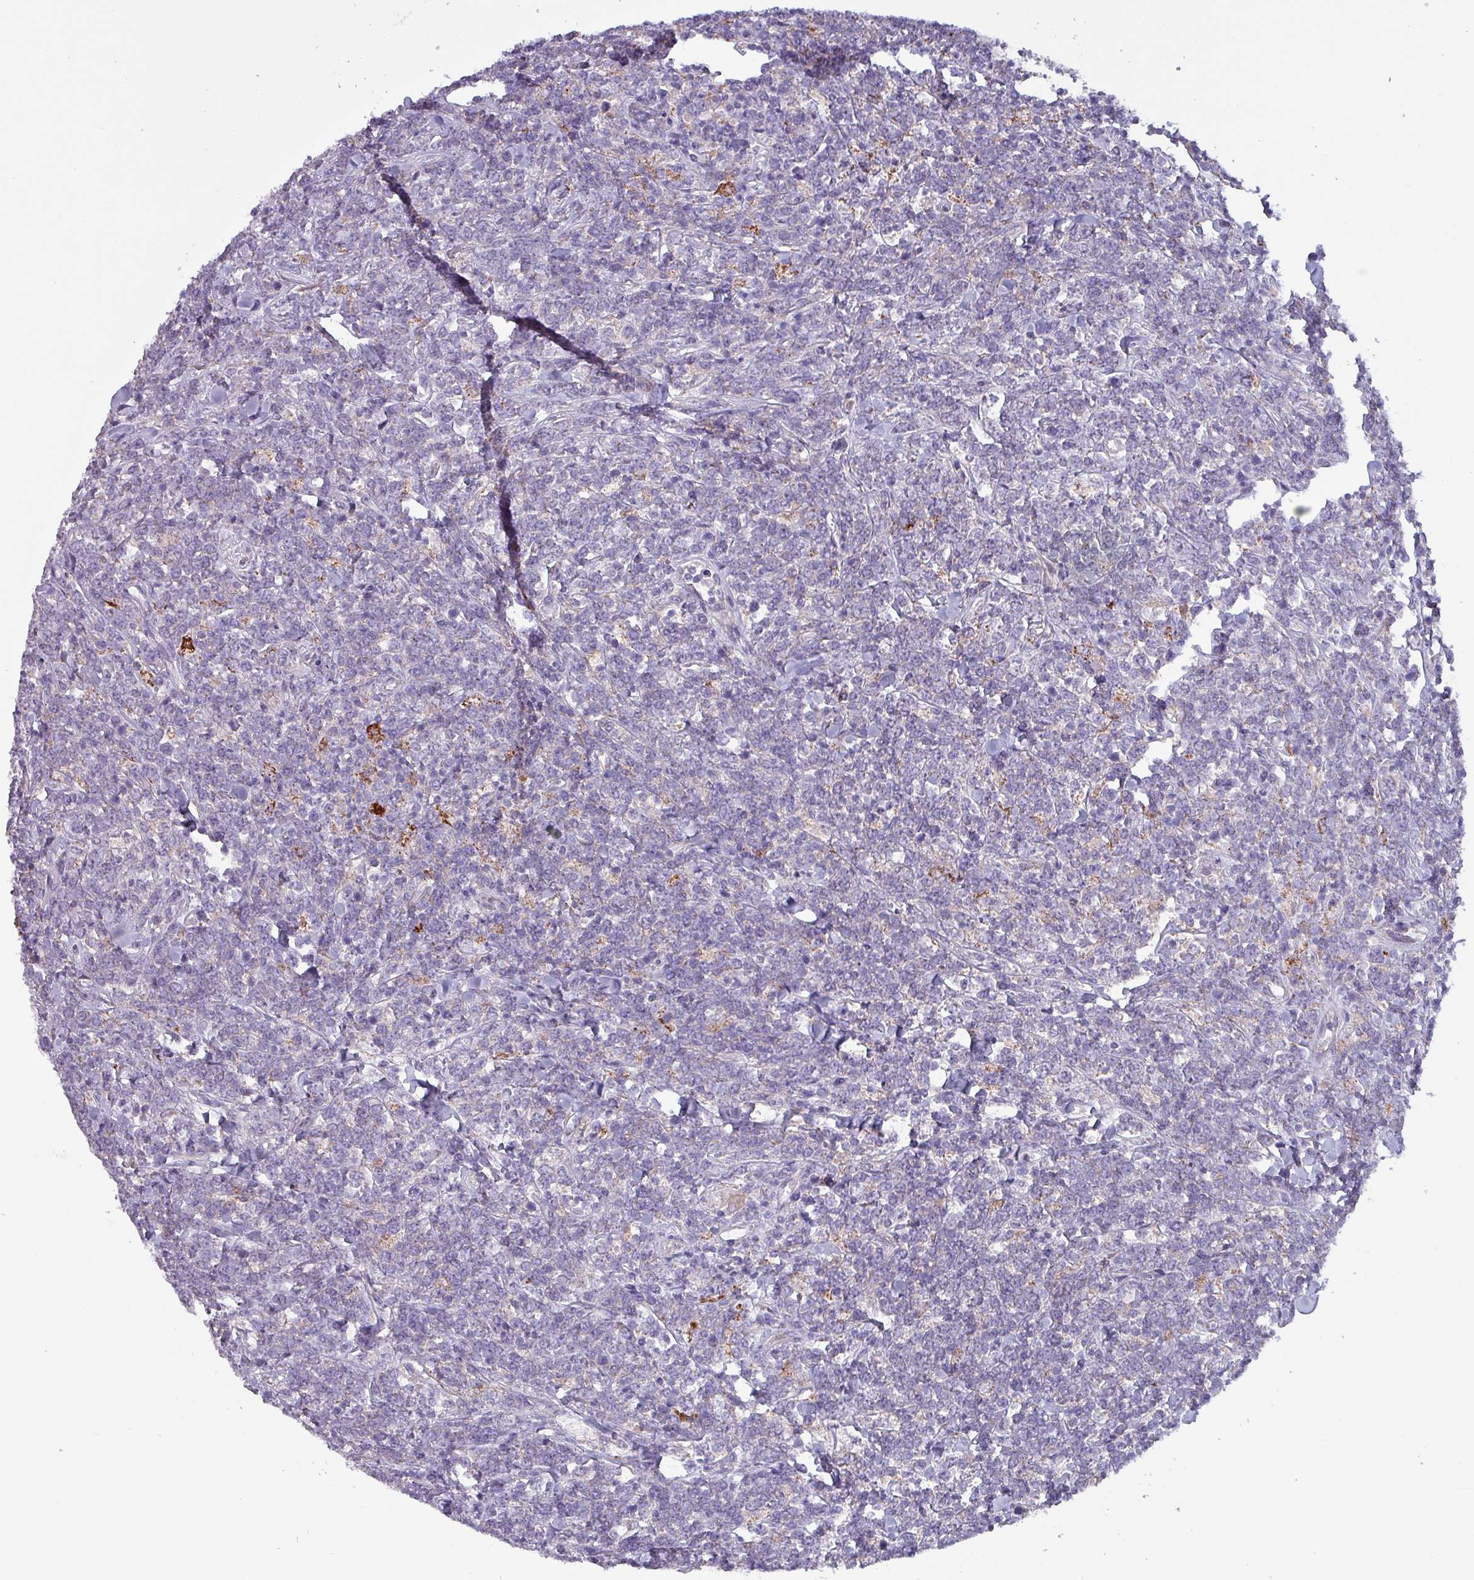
{"staining": {"intensity": "negative", "quantity": "none", "location": "none"}, "tissue": "lymphoma", "cell_type": "Tumor cells", "image_type": "cancer", "snomed": [{"axis": "morphology", "description": "Malignant lymphoma, non-Hodgkin's type, High grade"}, {"axis": "topography", "description": "Small intestine"}, {"axis": "topography", "description": "Colon"}], "caption": "The IHC photomicrograph has no significant expression in tumor cells of malignant lymphoma, non-Hodgkin's type (high-grade) tissue.", "gene": "HSD3B7", "patient": {"sex": "male", "age": 8}}